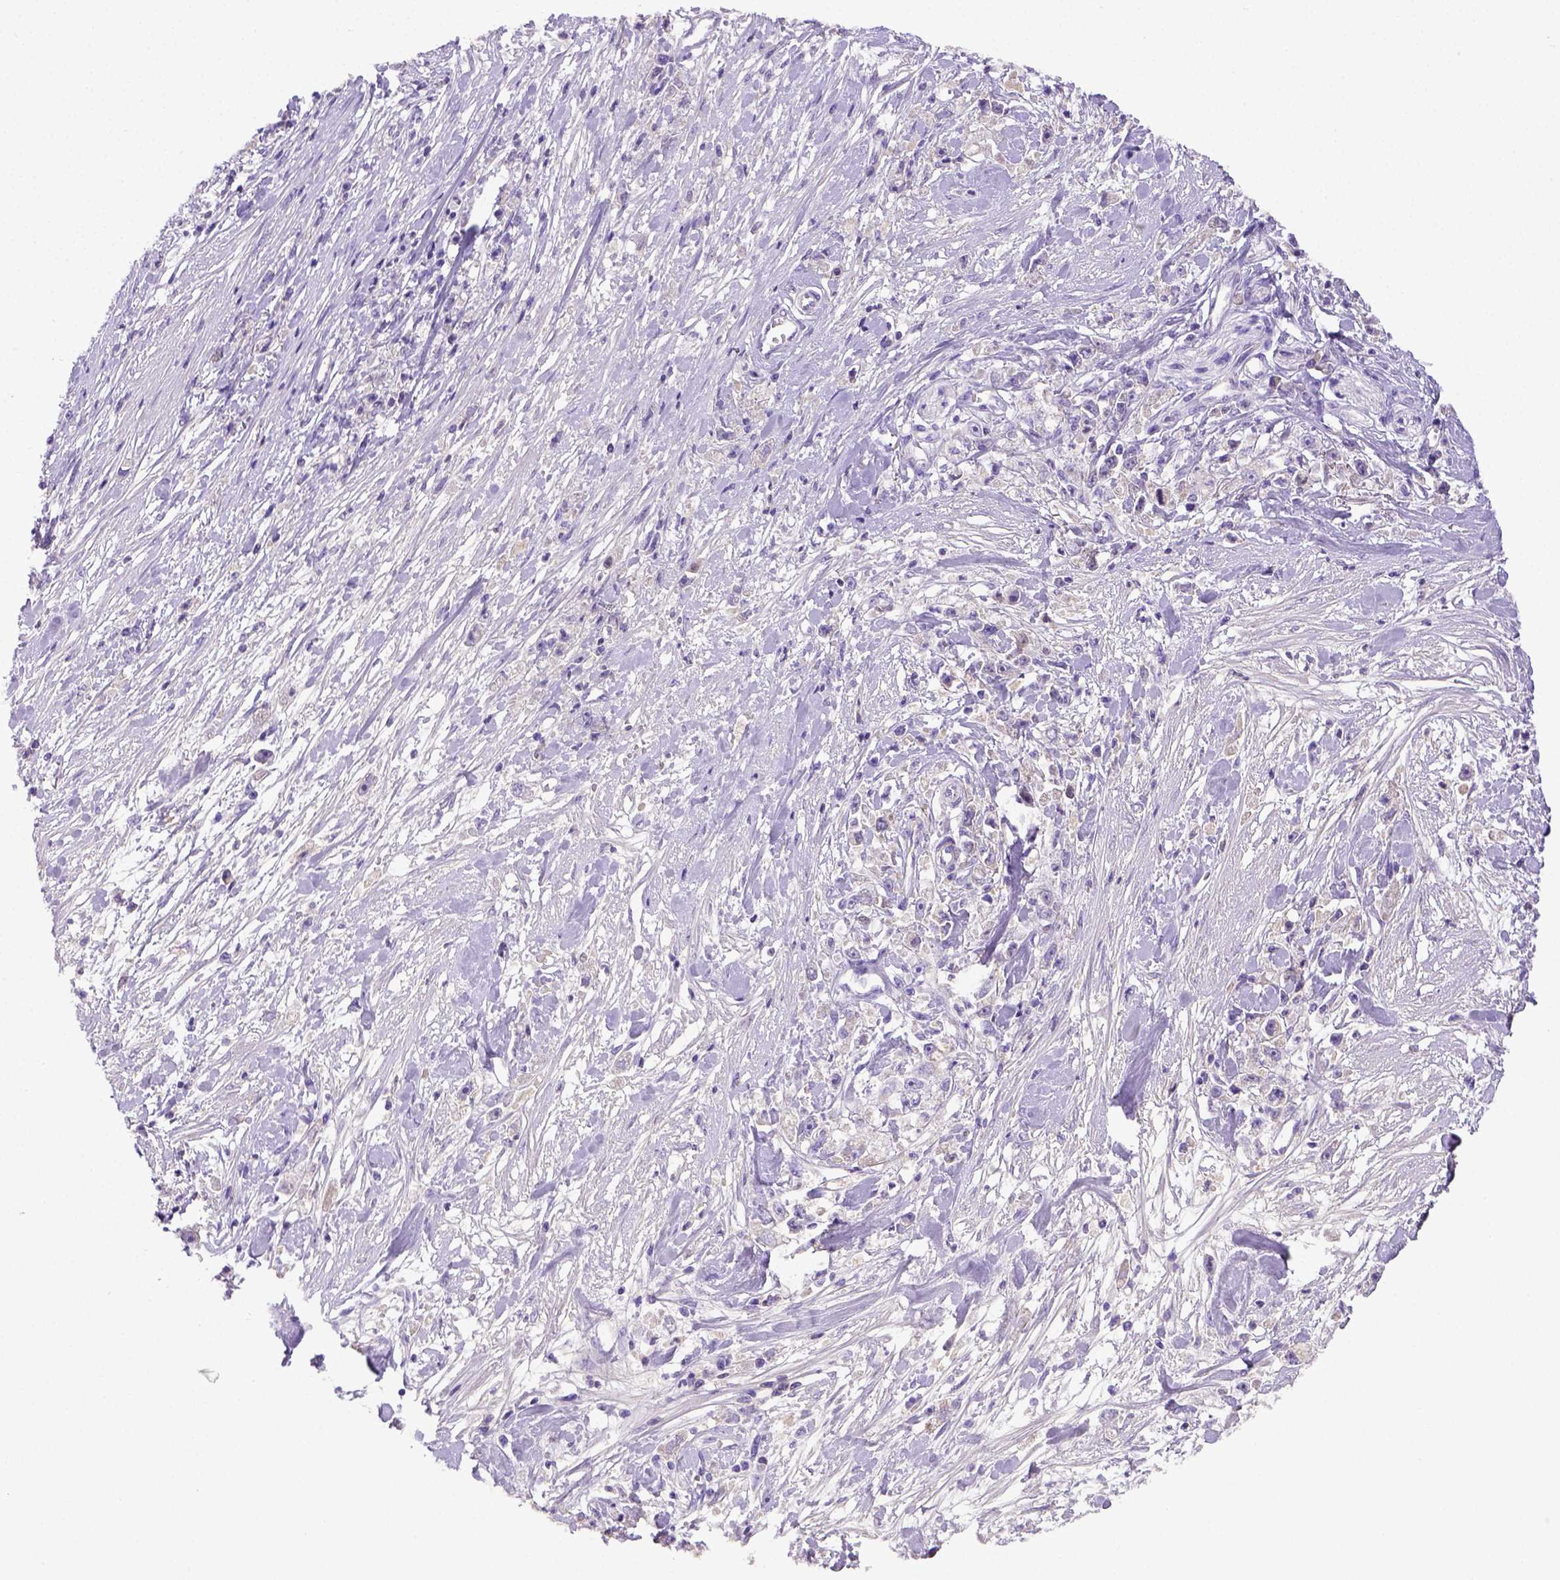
{"staining": {"intensity": "negative", "quantity": "none", "location": "none"}, "tissue": "stomach cancer", "cell_type": "Tumor cells", "image_type": "cancer", "snomed": [{"axis": "morphology", "description": "Adenocarcinoma, NOS"}, {"axis": "topography", "description": "Stomach"}], "caption": "Tumor cells are negative for protein expression in human stomach cancer.", "gene": "ITIH4", "patient": {"sex": "female", "age": 59}}